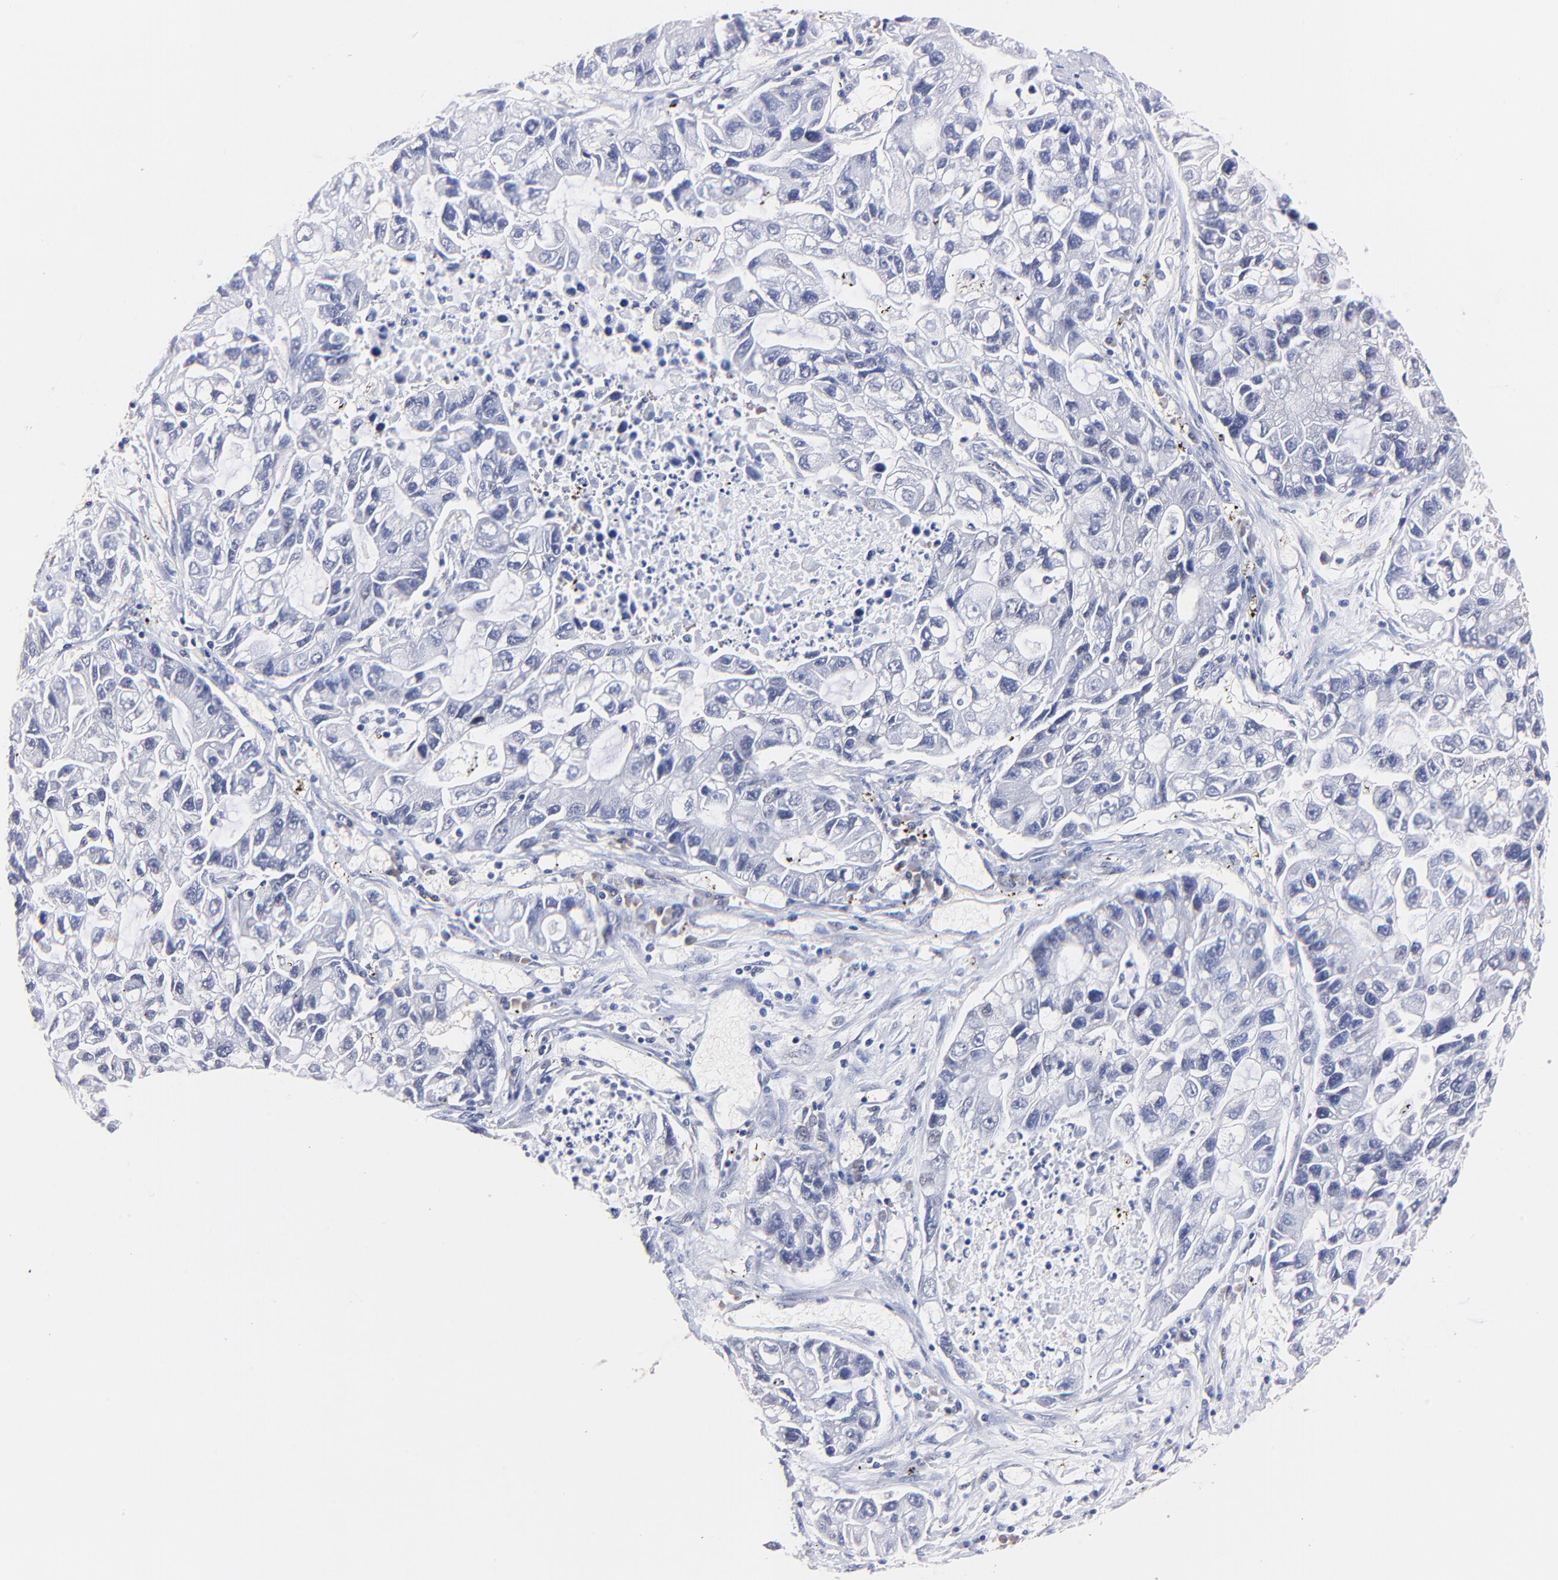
{"staining": {"intensity": "negative", "quantity": "none", "location": "none"}, "tissue": "lung cancer", "cell_type": "Tumor cells", "image_type": "cancer", "snomed": [{"axis": "morphology", "description": "Adenocarcinoma, NOS"}, {"axis": "topography", "description": "Lung"}], "caption": "This is a photomicrograph of immunohistochemistry staining of adenocarcinoma (lung), which shows no expression in tumor cells. Brightfield microscopy of immunohistochemistry stained with DAB (brown) and hematoxylin (blue), captured at high magnification.", "gene": "ZNF155", "patient": {"sex": "female", "age": 51}}